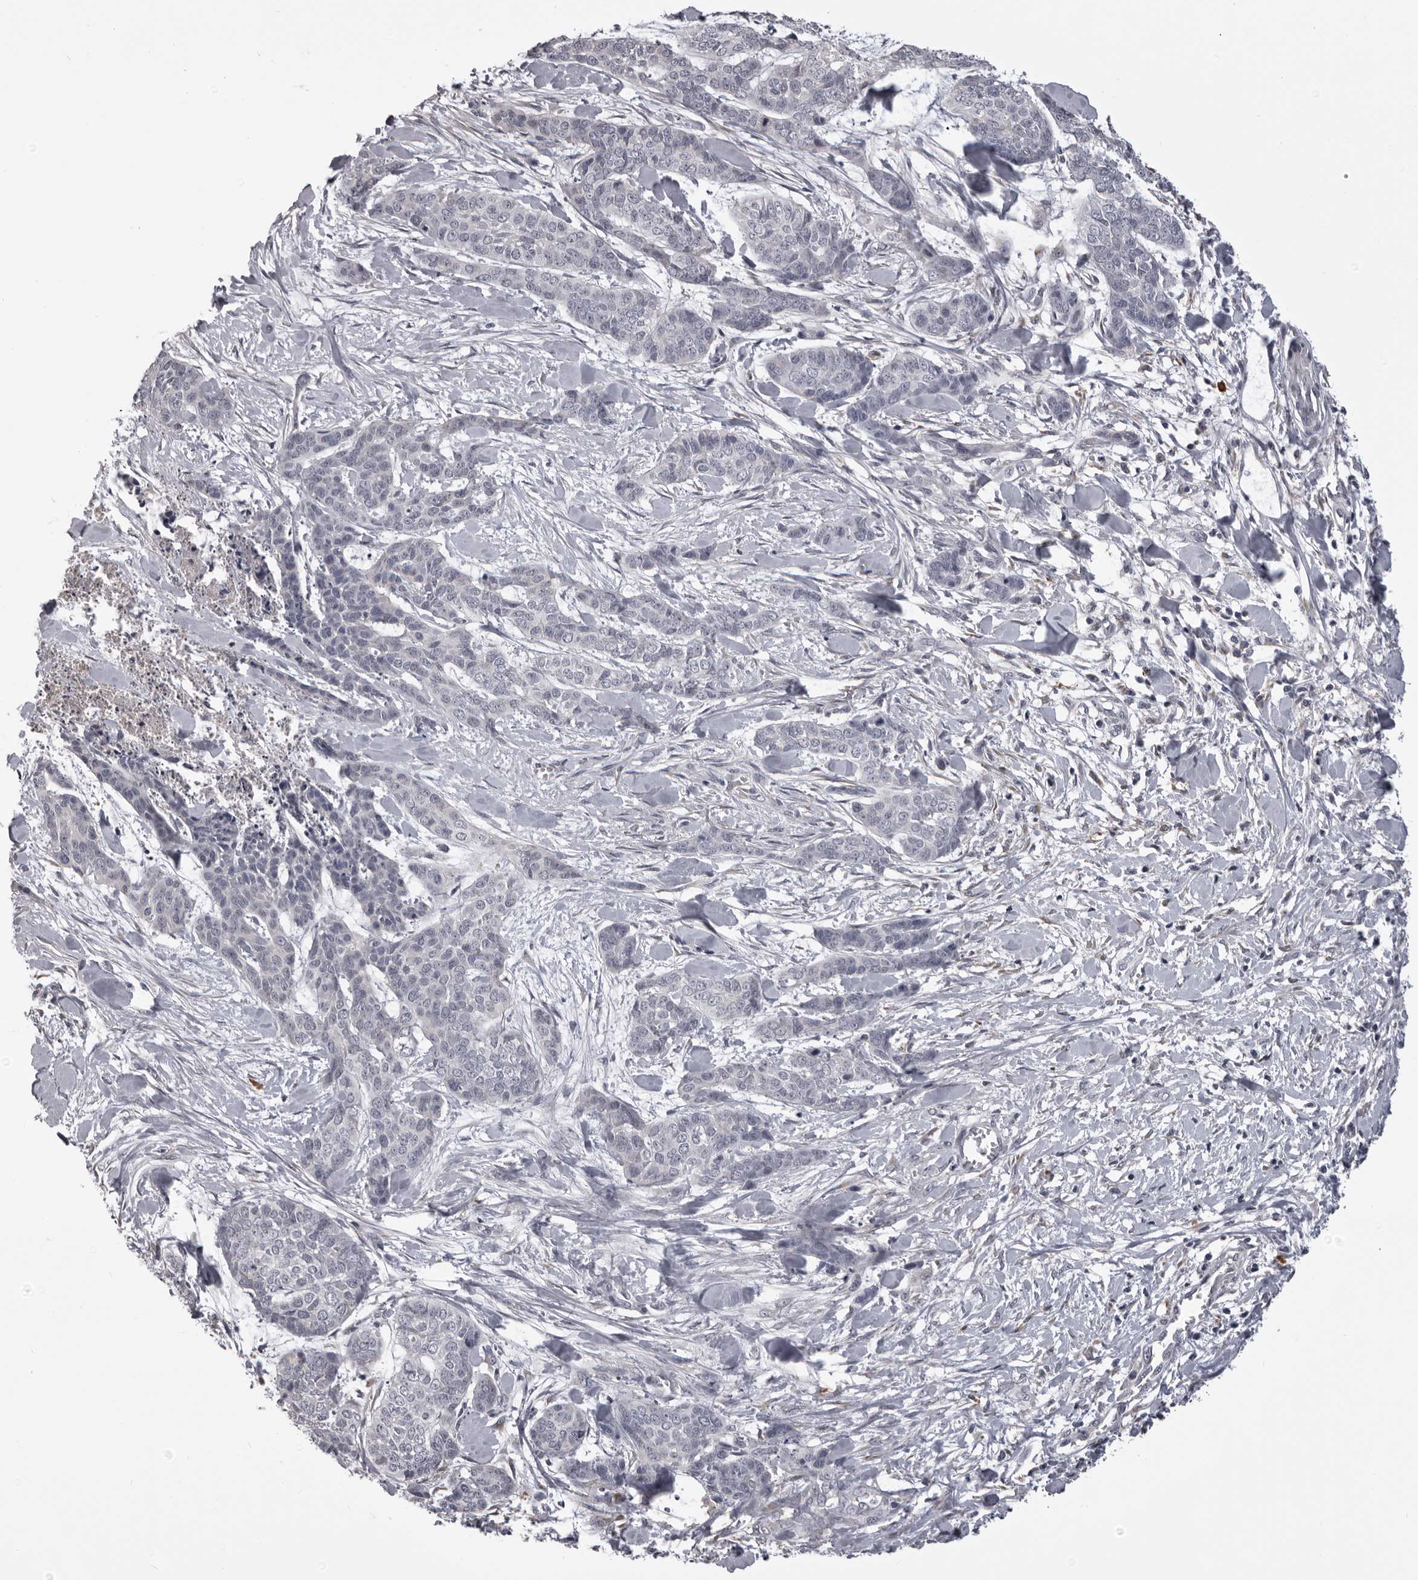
{"staining": {"intensity": "negative", "quantity": "none", "location": "none"}, "tissue": "skin cancer", "cell_type": "Tumor cells", "image_type": "cancer", "snomed": [{"axis": "morphology", "description": "Basal cell carcinoma"}, {"axis": "topography", "description": "Skin"}], "caption": "There is no significant expression in tumor cells of basal cell carcinoma (skin).", "gene": "NCEH1", "patient": {"sex": "female", "age": 64}}